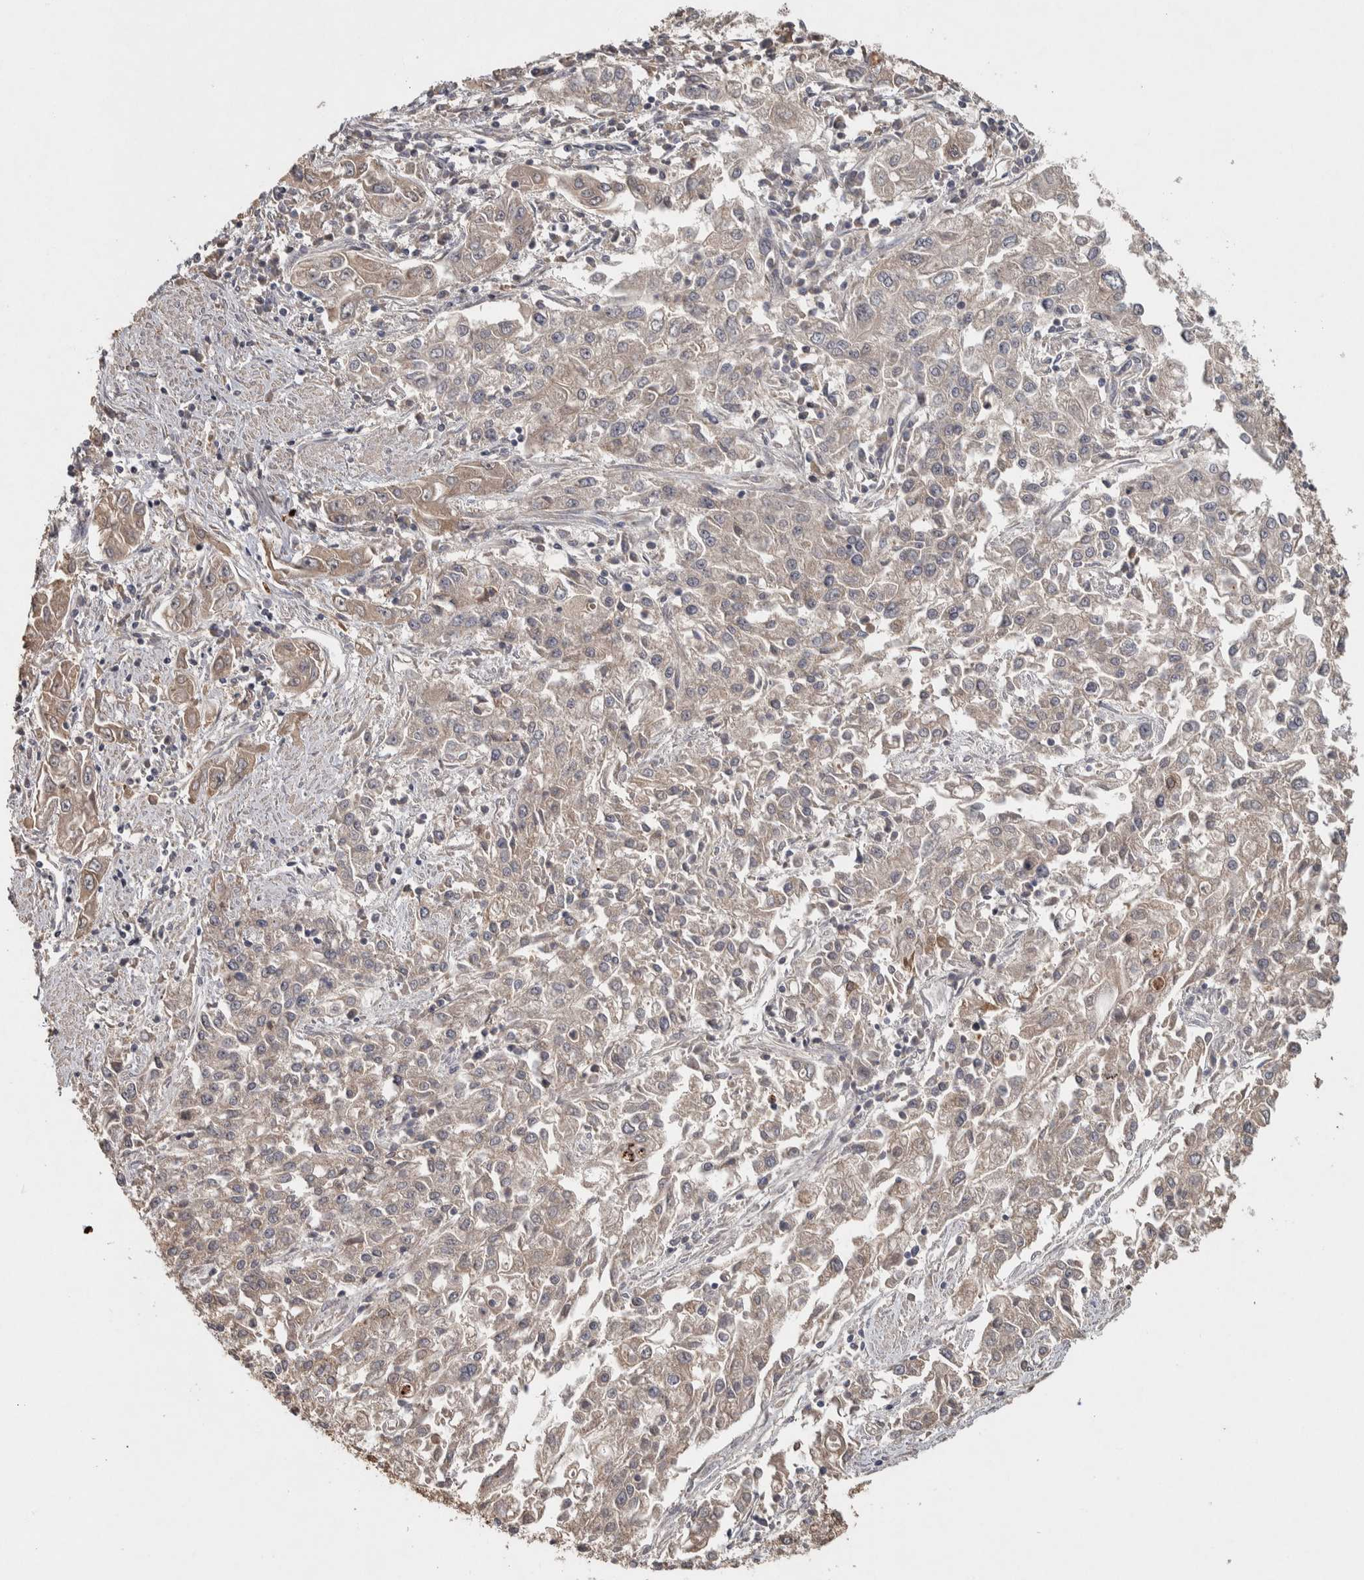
{"staining": {"intensity": "weak", "quantity": "<25%", "location": "cytoplasmic/membranous"}, "tissue": "endometrial cancer", "cell_type": "Tumor cells", "image_type": "cancer", "snomed": [{"axis": "morphology", "description": "Adenocarcinoma, NOS"}, {"axis": "topography", "description": "Endometrium"}], "caption": "Histopathology image shows no significant protein positivity in tumor cells of endometrial adenocarcinoma. The staining was performed using DAB (3,3'-diaminobenzidine) to visualize the protein expression in brown, while the nuclei were stained in blue with hematoxylin (Magnification: 20x).", "gene": "EIF3H", "patient": {"sex": "female", "age": 49}}